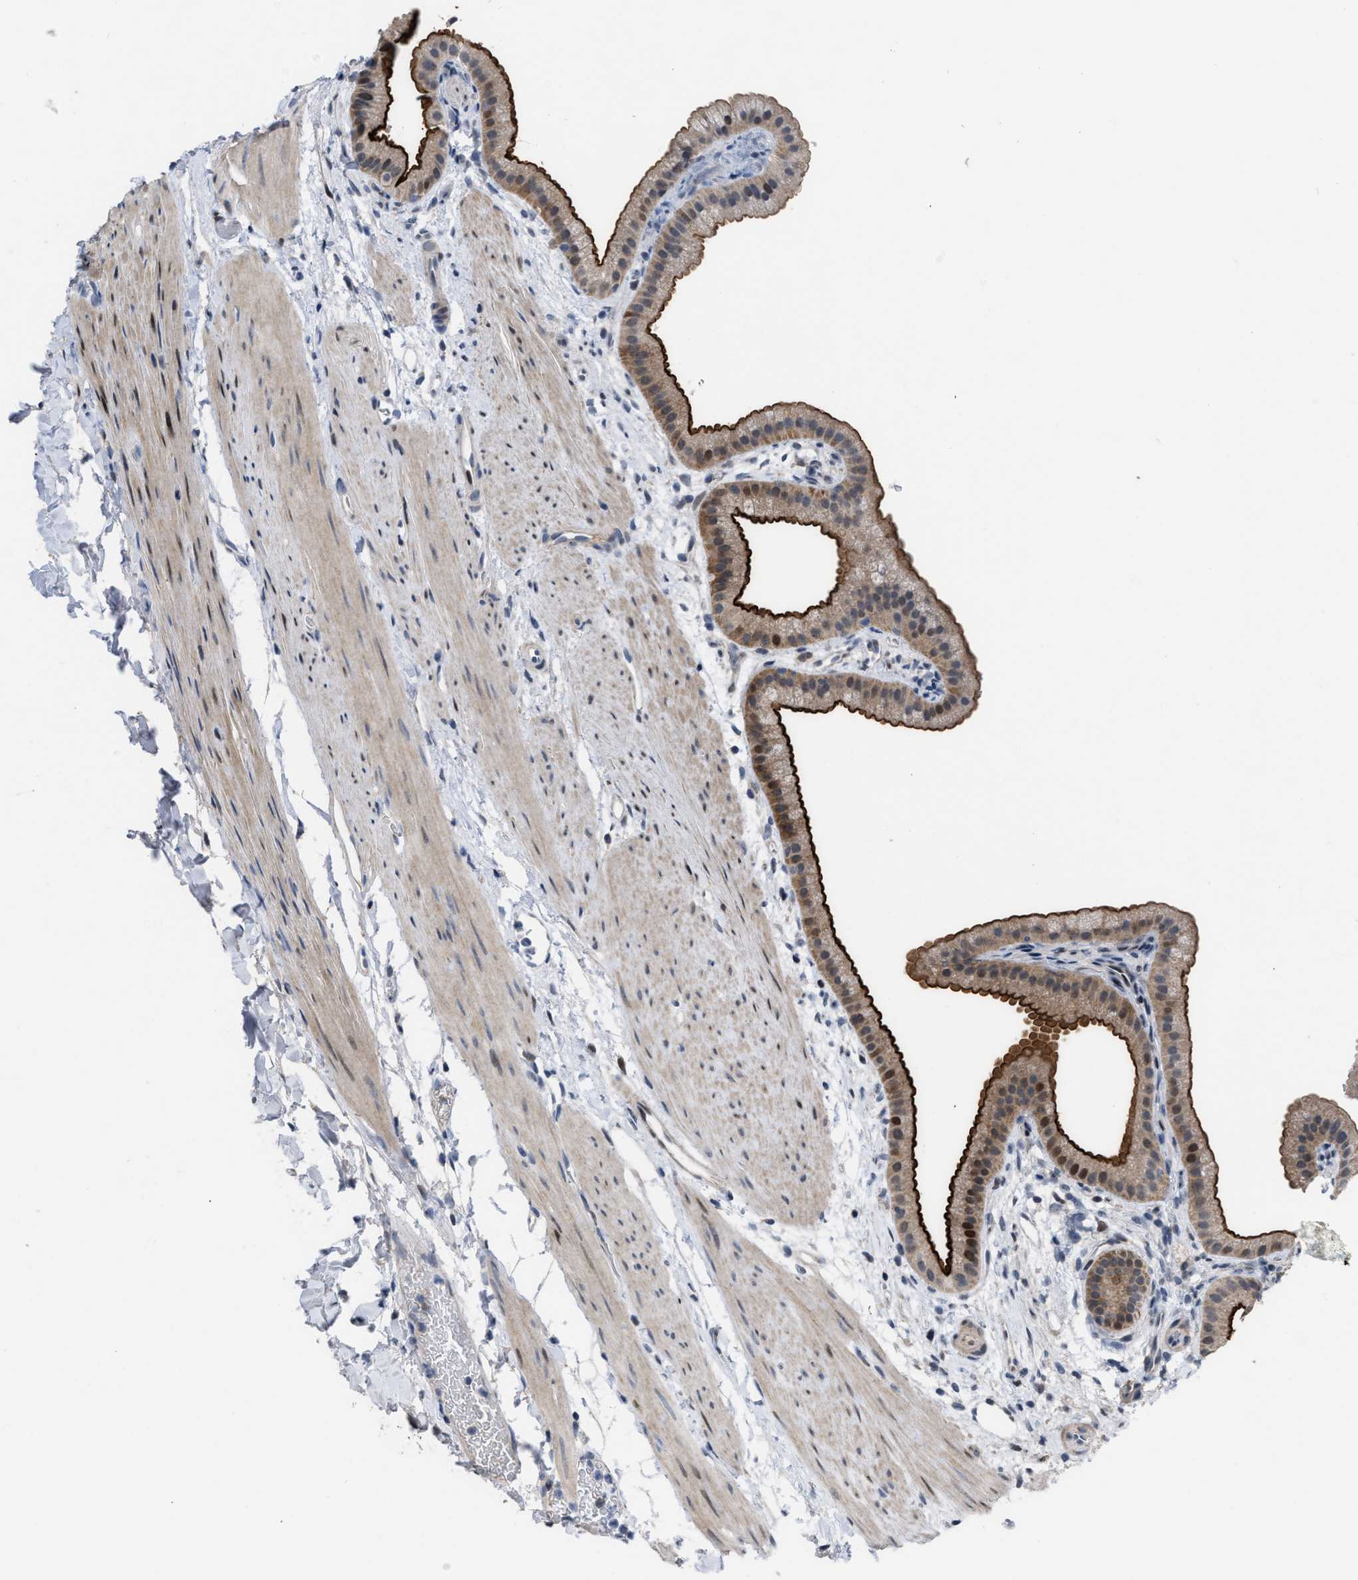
{"staining": {"intensity": "strong", "quantity": "25%-75%", "location": "cytoplasmic/membranous,nuclear"}, "tissue": "gallbladder", "cell_type": "Glandular cells", "image_type": "normal", "snomed": [{"axis": "morphology", "description": "Normal tissue, NOS"}, {"axis": "topography", "description": "Gallbladder"}], "caption": "Immunohistochemistry micrograph of normal gallbladder stained for a protein (brown), which reveals high levels of strong cytoplasmic/membranous,nuclear staining in approximately 25%-75% of glandular cells.", "gene": "SETDB1", "patient": {"sex": "female", "age": 64}}